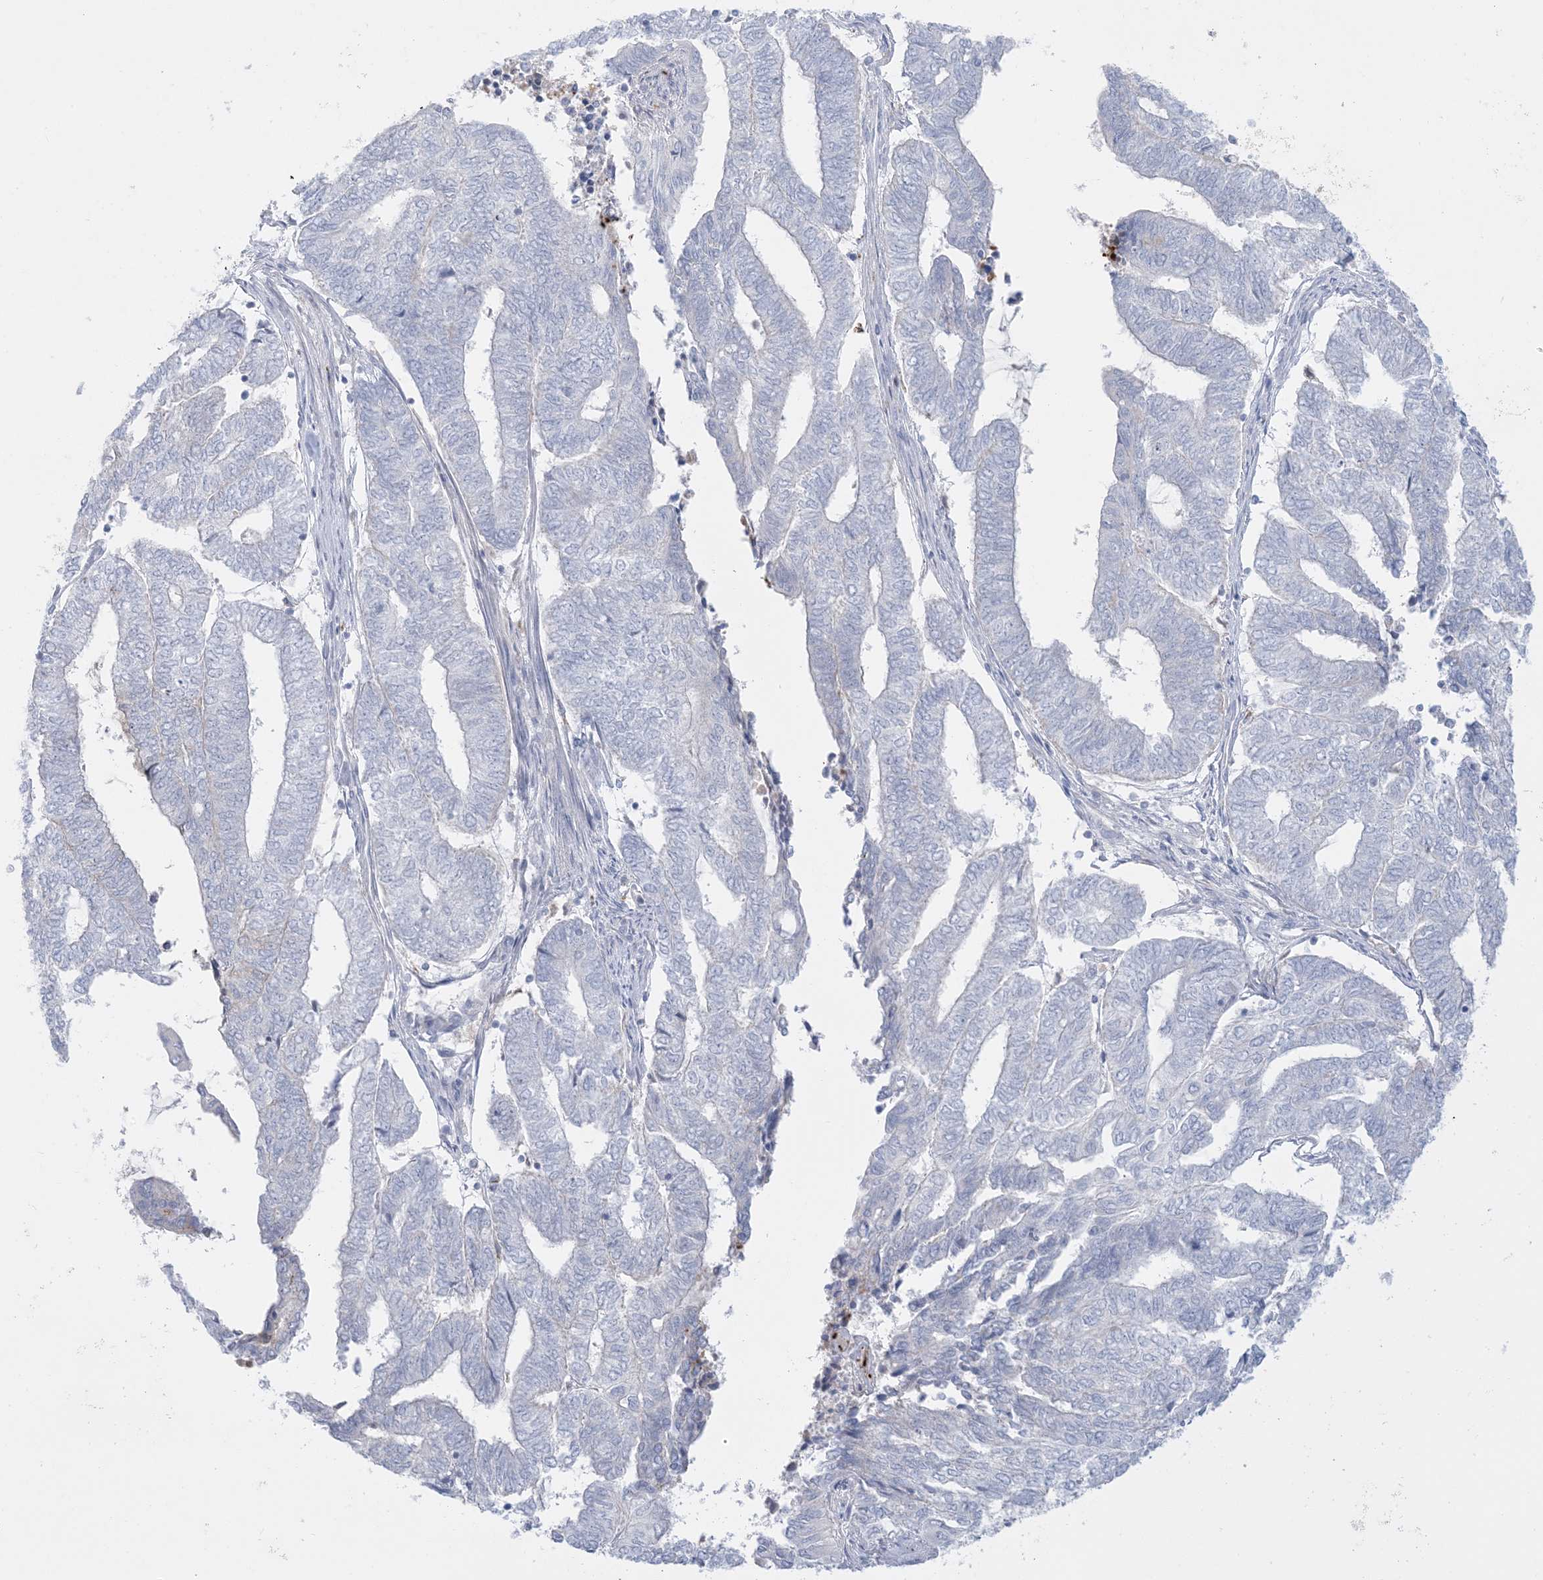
{"staining": {"intensity": "negative", "quantity": "none", "location": "none"}, "tissue": "endometrial cancer", "cell_type": "Tumor cells", "image_type": "cancer", "snomed": [{"axis": "morphology", "description": "Adenocarcinoma, NOS"}, {"axis": "topography", "description": "Uterus"}, {"axis": "topography", "description": "Endometrium"}], "caption": "Immunohistochemistry (IHC) of human endometrial adenocarcinoma shows no staining in tumor cells.", "gene": "KCTD6", "patient": {"sex": "female", "age": 70}}